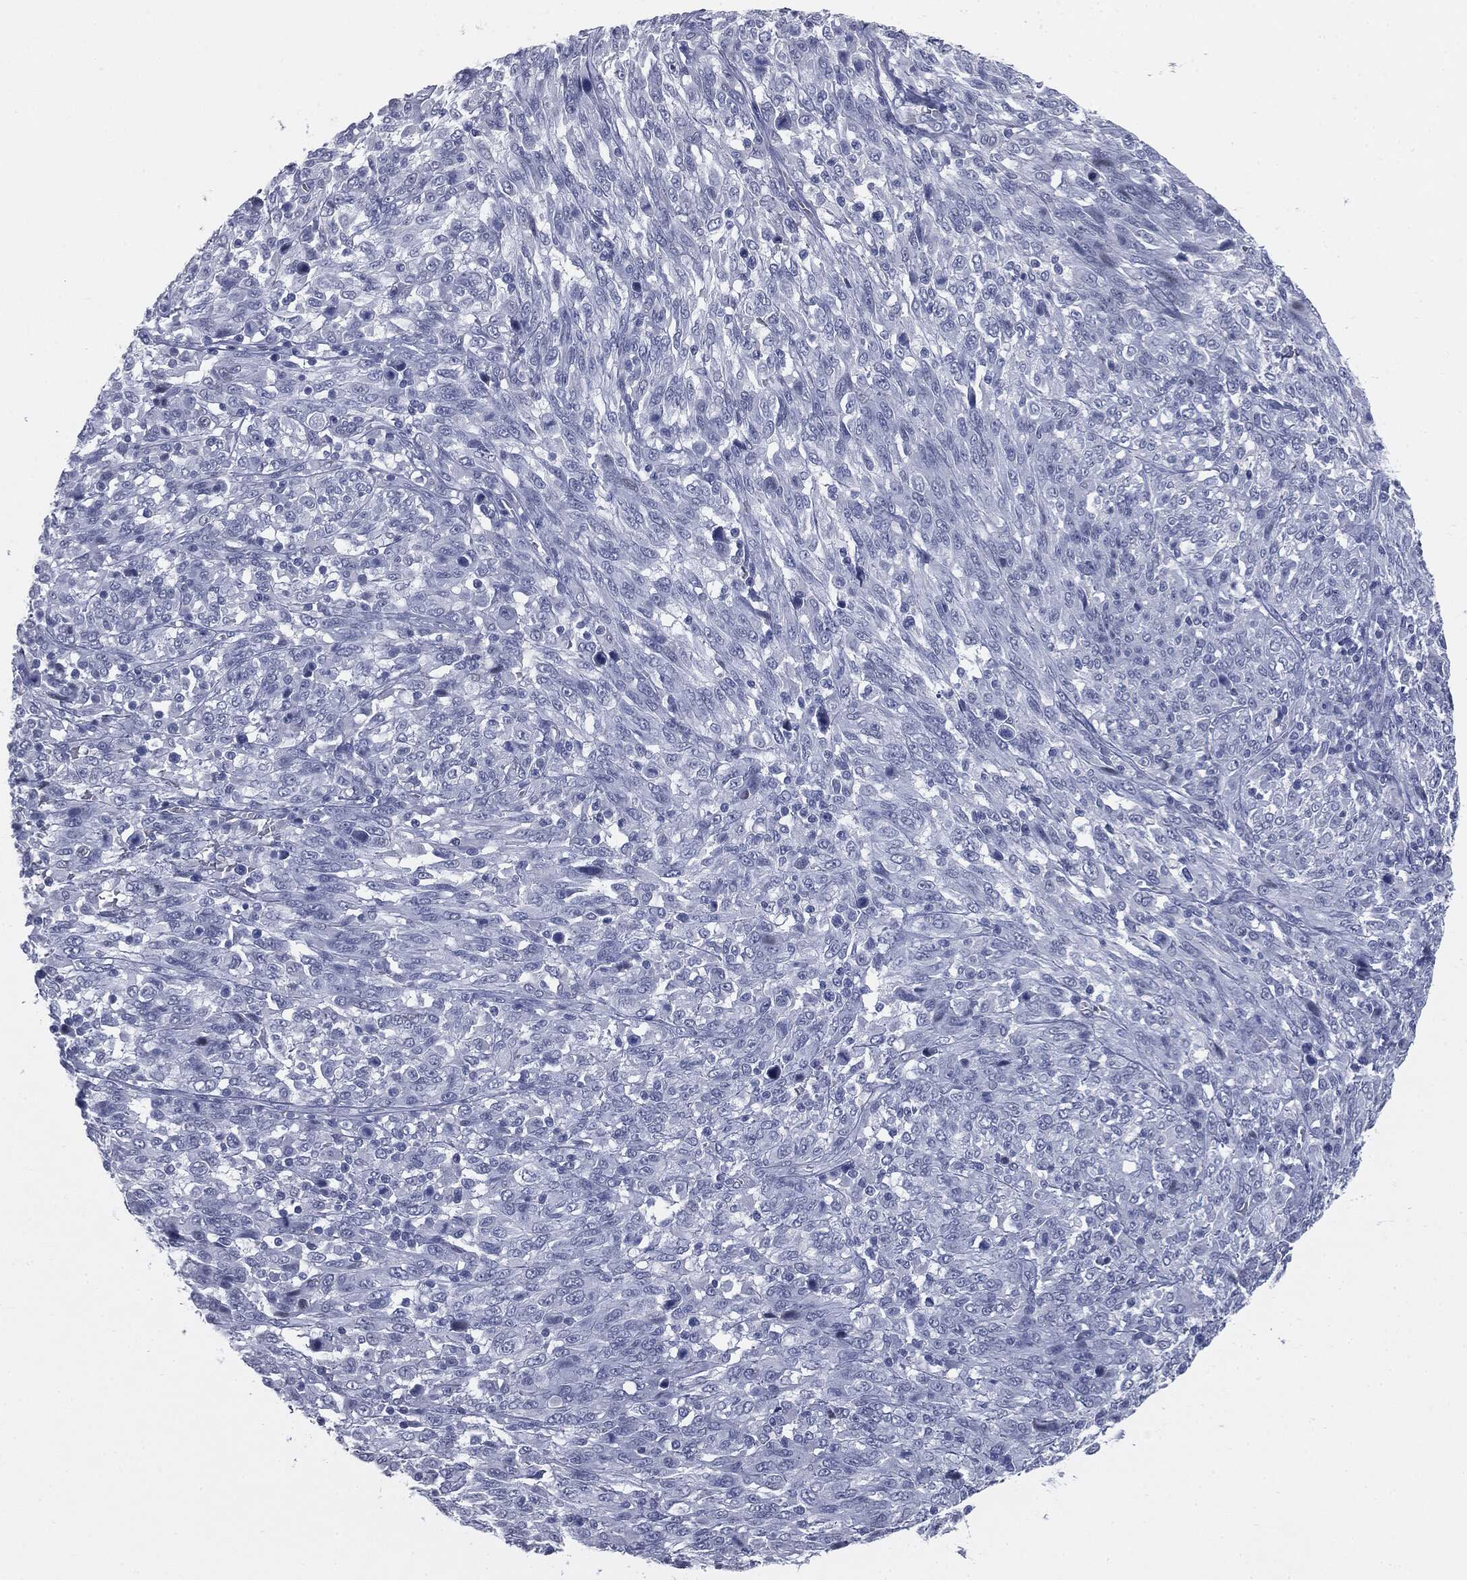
{"staining": {"intensity": "negative", "quantity": "none", "location": "none"}, "tissue": "melanoma", "cell_type": "Tumor cells", "image_type": "cancer", "snomed": [{"axis": "morphology", "description": "Malignant melanoma, NOS"}, {"axis": "topography", "description": "Skin"}], "caption": "Tumor cells are negative for protein expression in human malignant melanoma.", "gene": "TPO", "patient": {"sex": "female", "age": 91}}